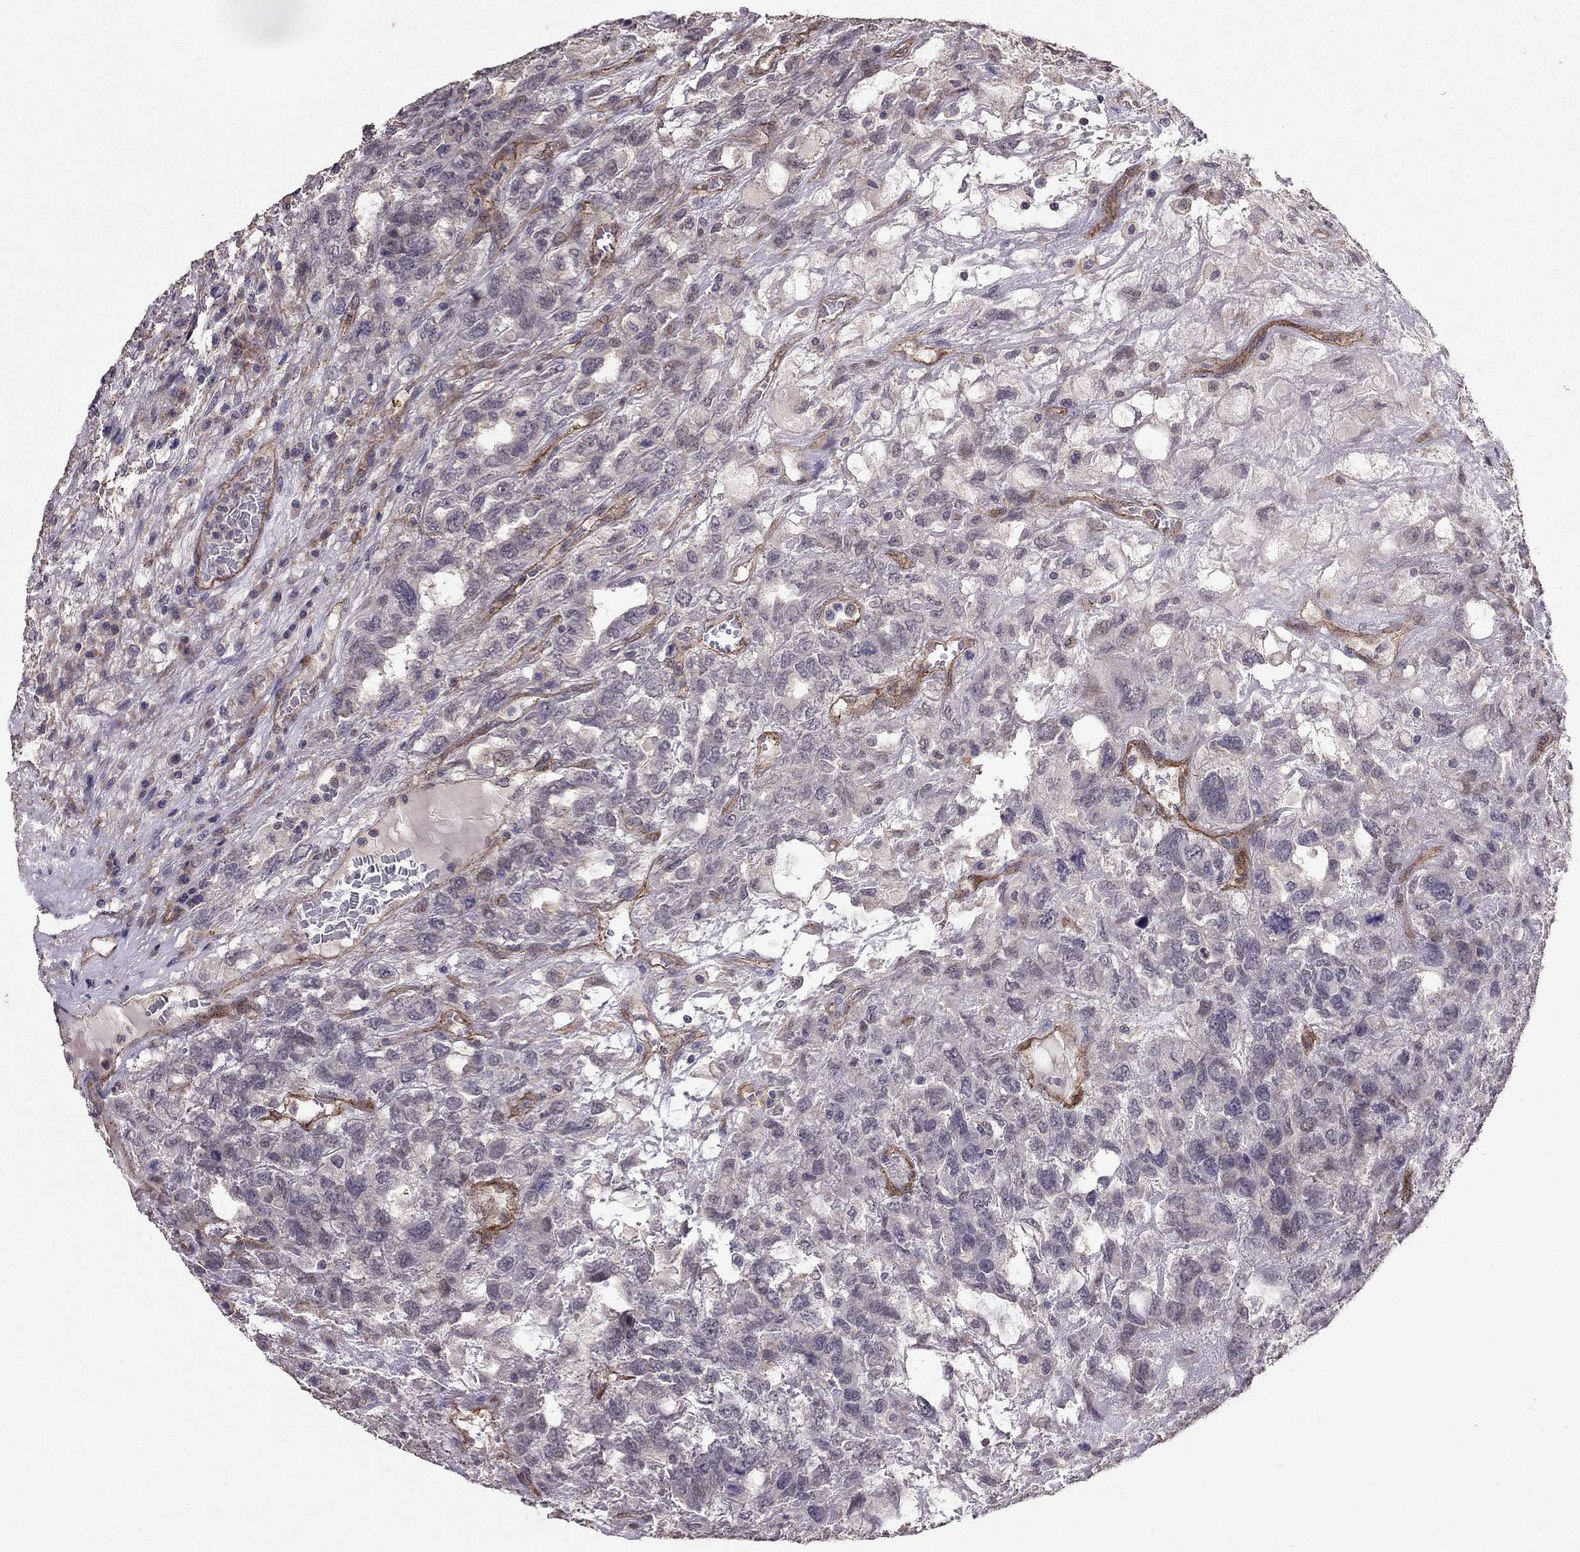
{"staining": {"intensity": "negative", "quantity": "none", "location": "none"}, "tissue": "testis cancer", "cell_type": "Tumor cells", "image_type": "cancer", "snomed": [{"axis": "morphology", "description": "Seminoma, NOS"}, {"axis": "topography", "description": "Testis"}], "caption": "Tumor cells are negative for protein expression in human testis seminoma.", "gene": "RASIP1", "patient": {"sex": "male", "age": 52}}